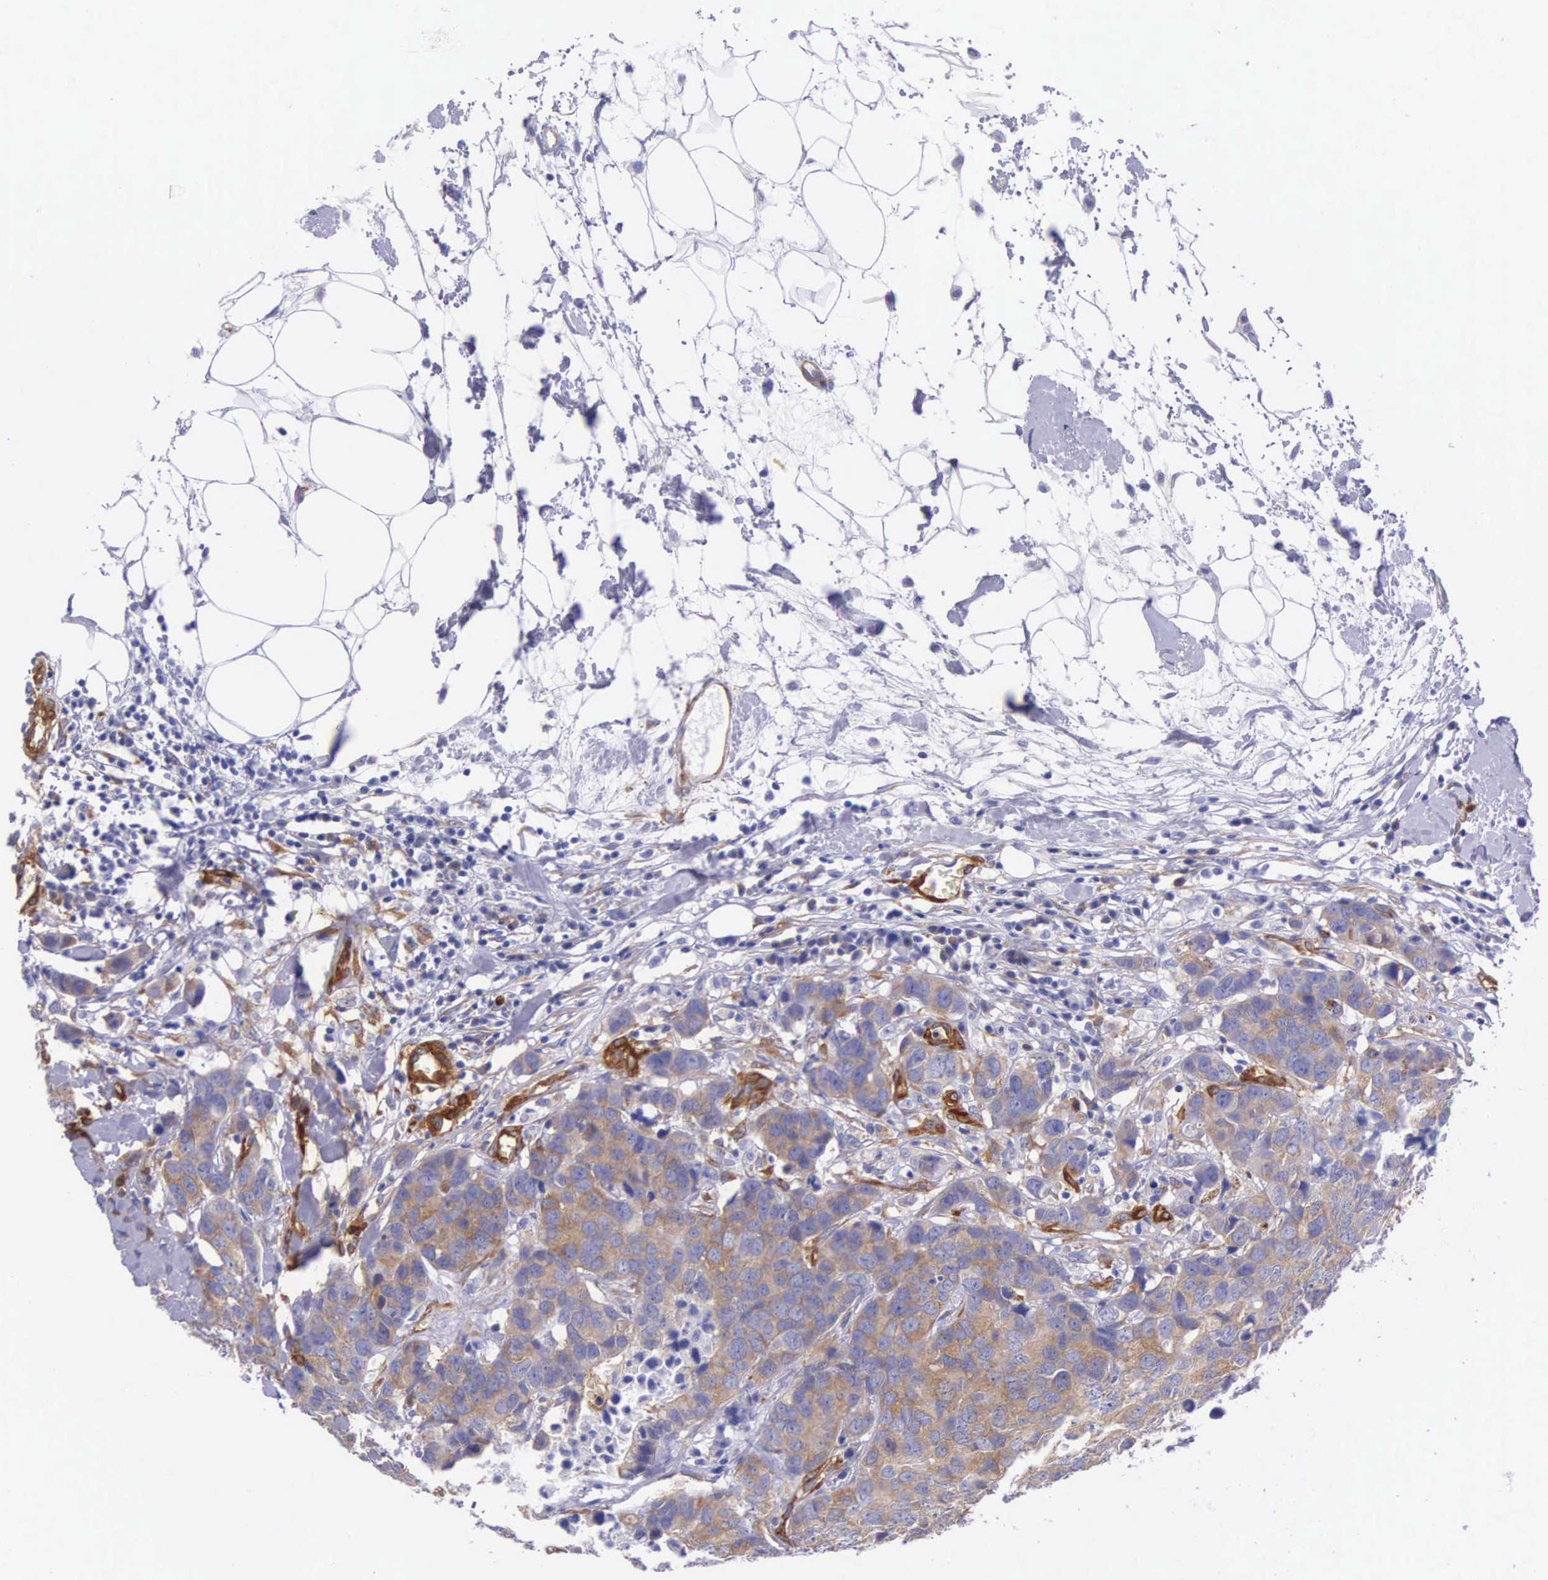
{"staining": {"intensity": "moderate", "quantity": ">75%", "location": "cytoplasmic/membranous"}, "tissue": "breast cancer", "cell_type": "Tumor cells", "image_type": "cancer", "snomed": [{"axis": "morphology", "description": "Duct carcinoma"}, {"axis": "topography", "description": "Breast"}], "caption": "IHC staining of intraductal carcinoma (breast), which reveals medium levels of moderate cytoplasmic/membranous expression in approximately >75% of tumor cells indicating moderate cytoplasmic/membranous protein staining. The staining was performed using DAB (3,3'-diaminobenzidine) (brown) for protein detection and nuclei were counterstained in hematoxylin (blue).", "gene": "BCAR1", "patient": {"sex": "female", "age": 91}}